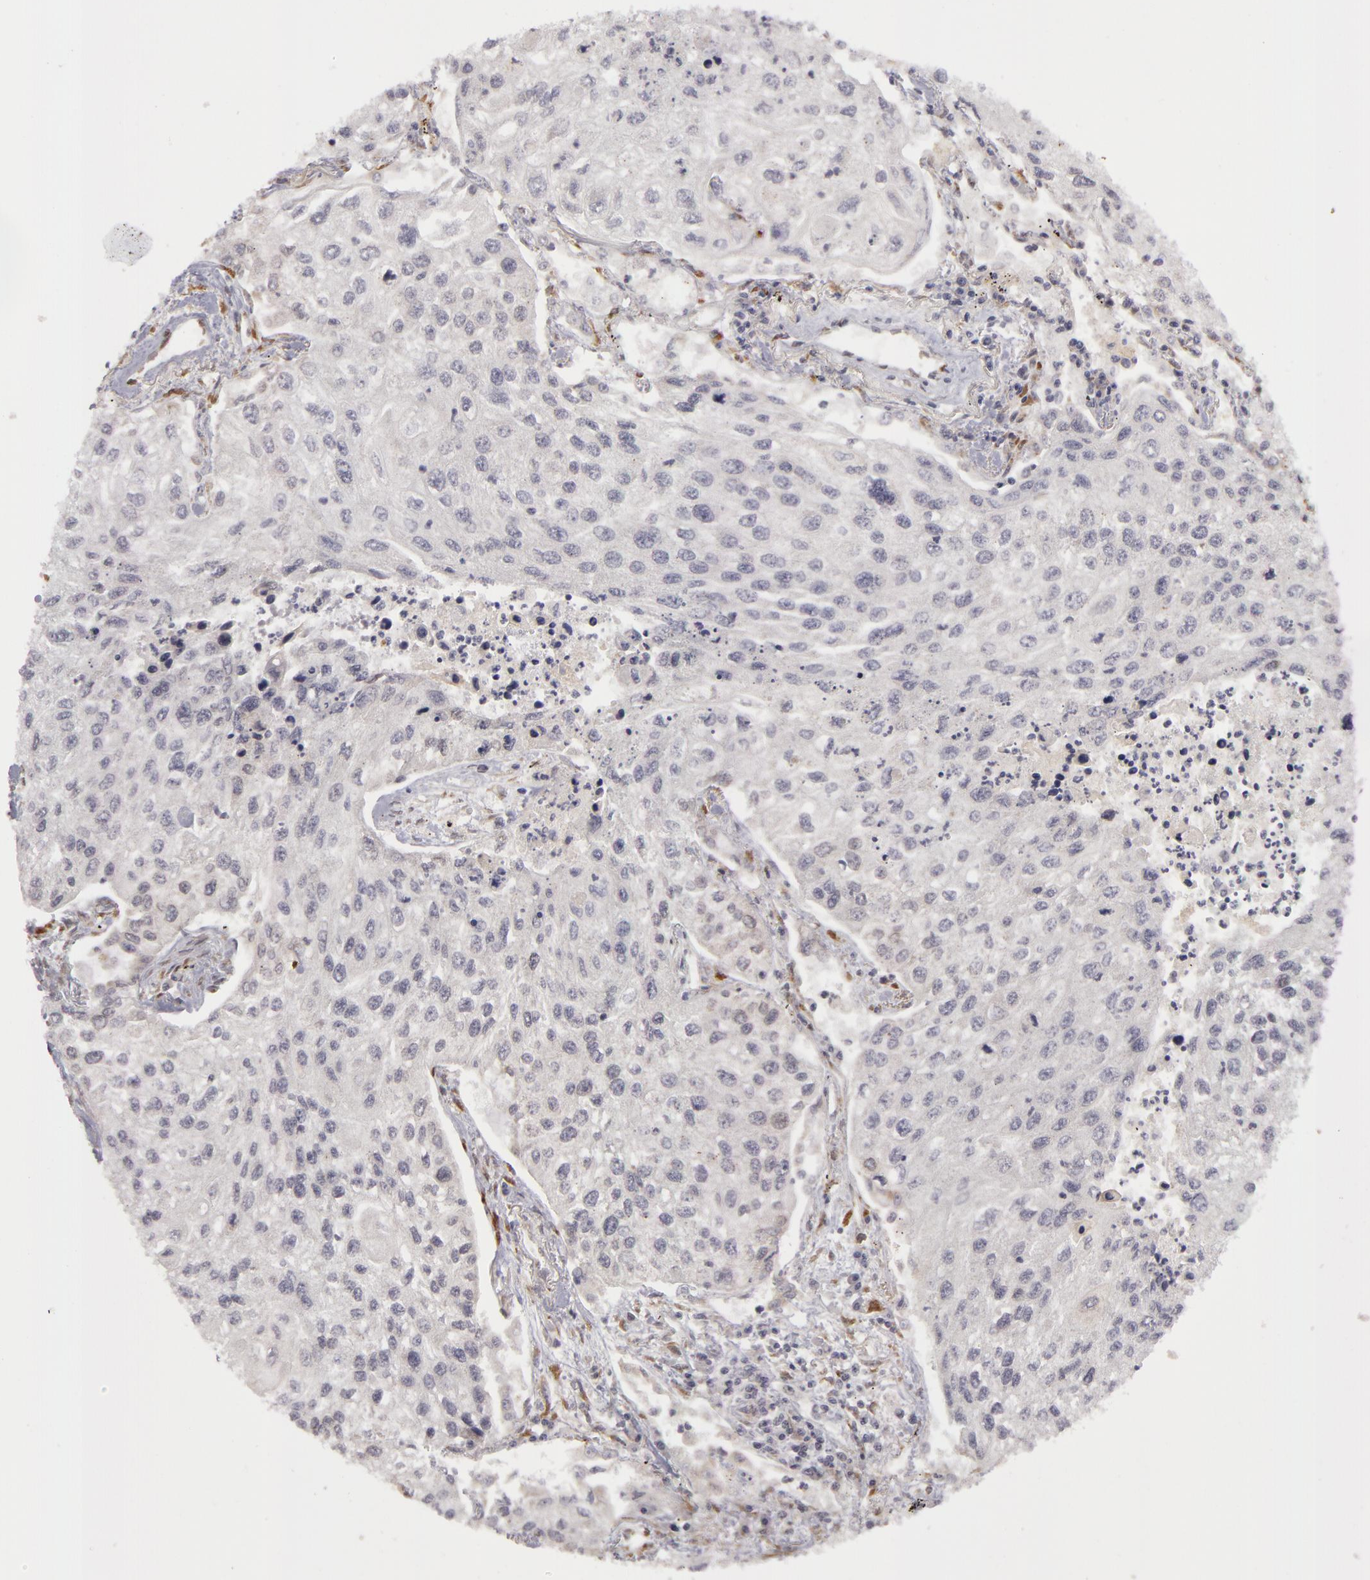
{"staining": {"intensity": "negative", "quantity": "none", "location": "none"}, "tissue": "lung cancer", "cell_type": "Tumor cells", "image_type": "cancer", "snomed": [{"axis": "morphology", "description": "Squamous cell carcinoma, NOS"}, {"axis": "topography", "description": "Lung"}], "caption": "Immunohistochemical staining of human squamous cell carcinoma (lung) shows no significant positivity in tumor cells.", "gene": "ZNF133", "patient": {"sex": "male", "age": 75}}